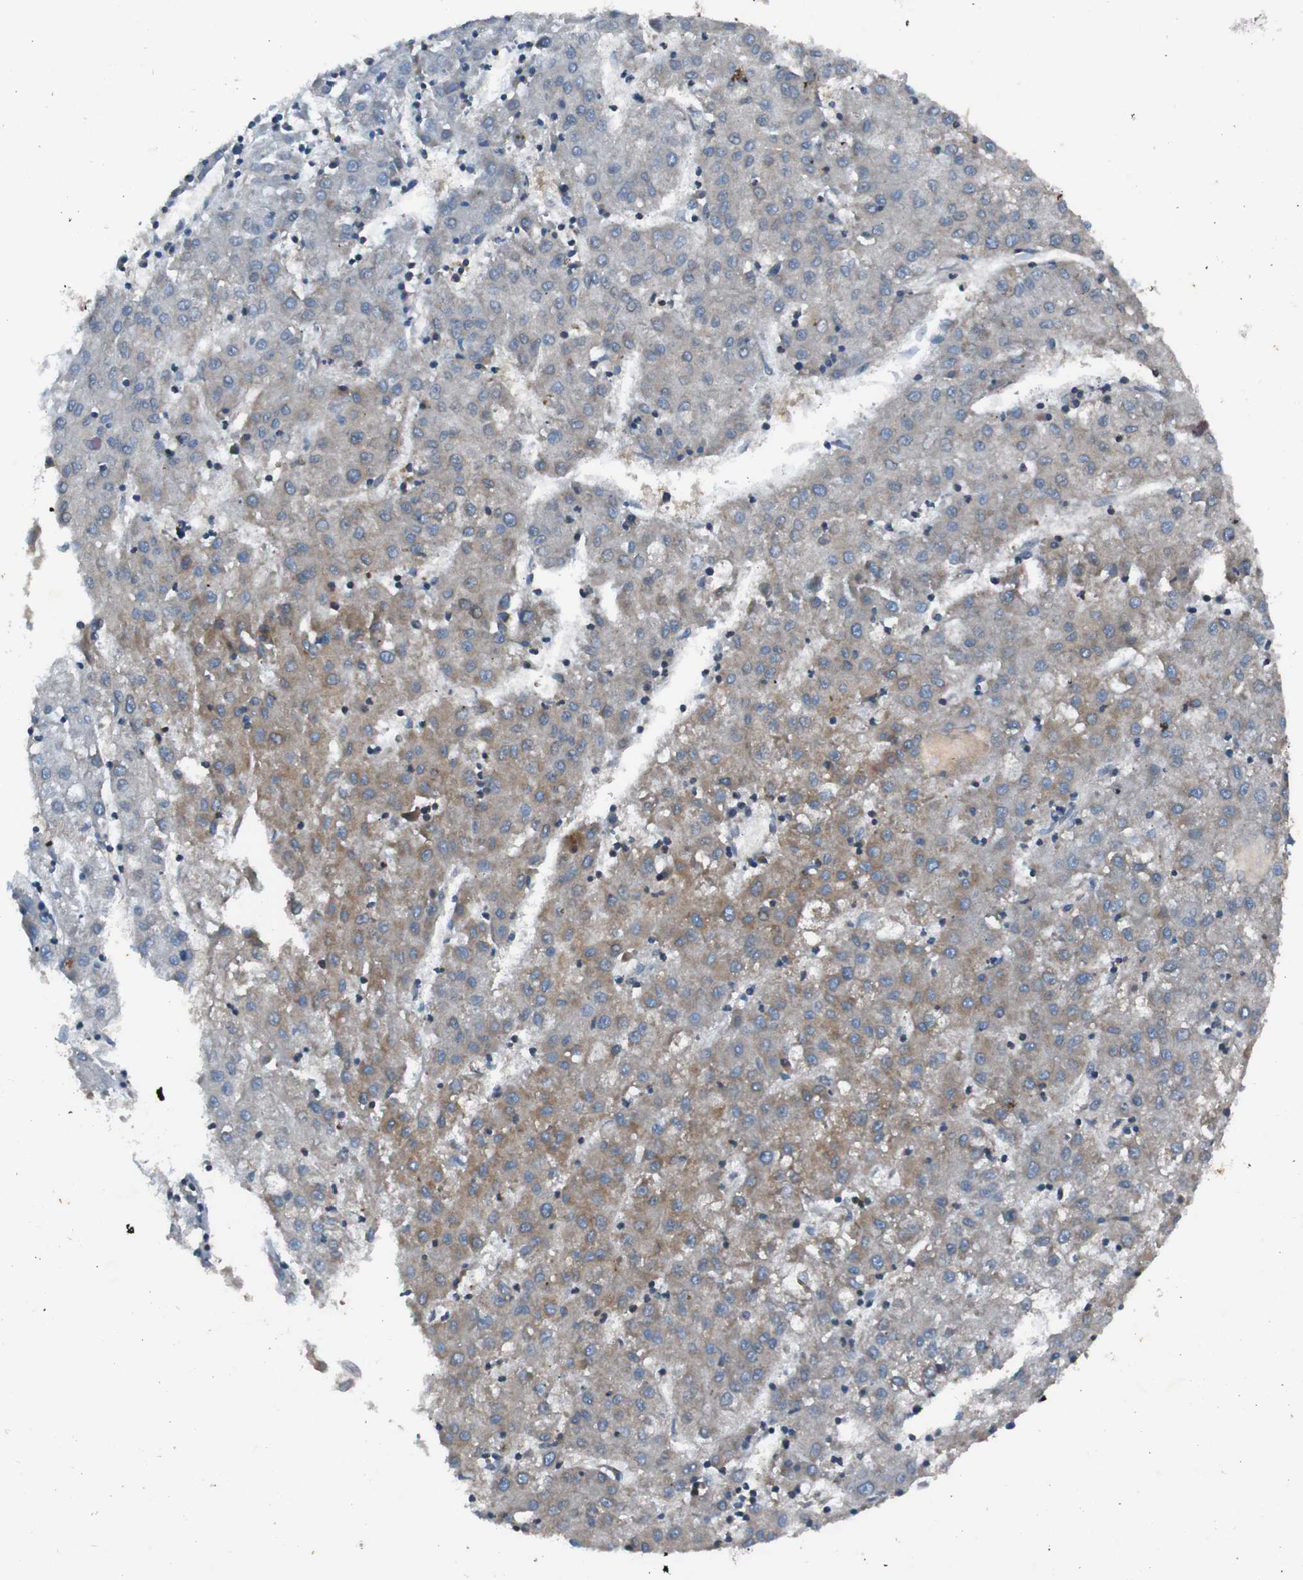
{"staining": {"intensity": "moderate", "quantity": "25%-75%", "location": "cytoplasmic/membranous"}, "tissue": "liver cancer", "cell_type": "Tumor cells", "image_type": "cancer", "snomed": [{"axis": "morphology", "description": "Carcinoma, Hepatocellular, NOS"}, {"axis": "topography", "description": "Liver"}], "caption": "Tumor cells reveal medium levels of moderate cytoplasmic/membranous positivity in approximately 25%-75% of cells in liver cancer (hepatocellular carcinoma).", "gene": "RAB5B", "patient": {"sex": "male", "age": 72}}